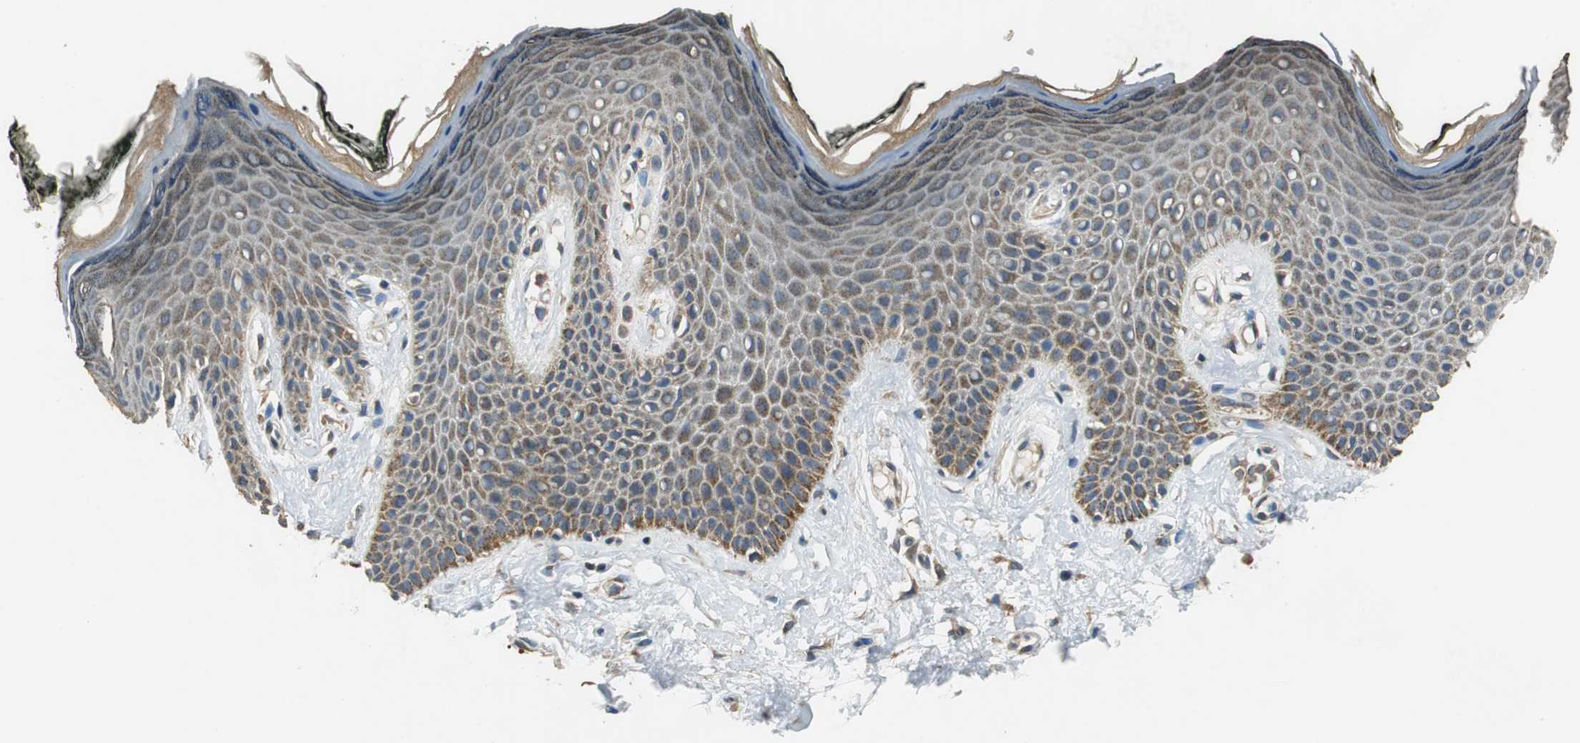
{"staining": {"intensity": "strong", "quantity": ">75%", "location": "cytoplasmic/membranous"}, "tissue": "skin", "cell_type": "Epidermal cells", "image_type": "normal", "snomed": [{"axis": "morphology", "description": "Normal tissue, NOS"}, {"axis": "morphology", "description": "Inflammation, NOS"}, {"axis": "topography", "description": "Vulva"}], "caption": "An image of skin stained for a protein displays strong cytoplasmic/membranous brown staining in epidermal cells.", "gene": "ALDH4A1", "patient": {"sex": "female", "age": 84}}